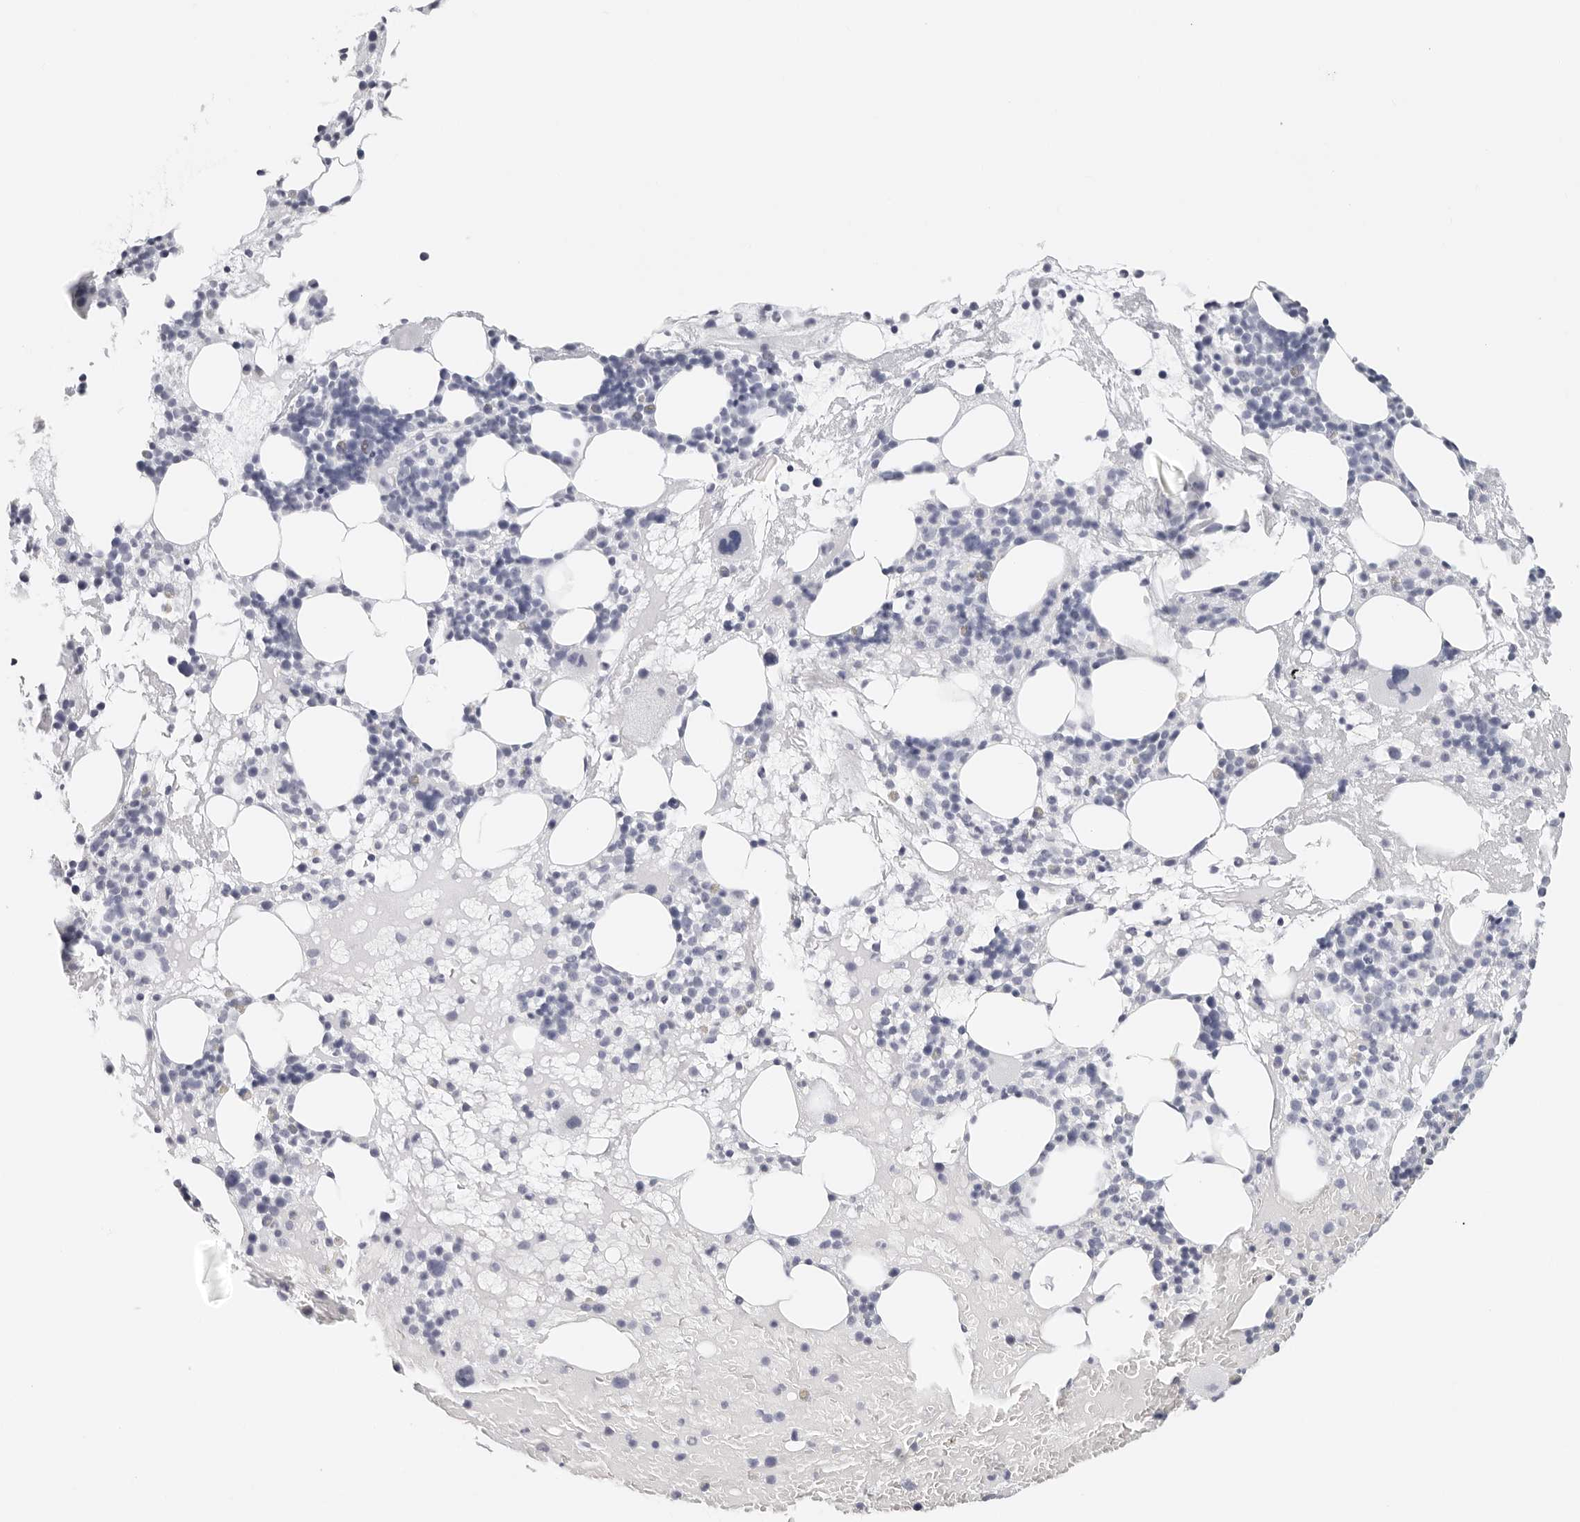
{"staining": {"intensity": "negative", "quantity": "none", "location": "none"}, "tissue": "bone marrow", "cell_type": "Hematopoietic cells", "image_type": "normal", "snomed": [{"axis": "morphology", "description": "Normal tissue, NOS"}, {"axis": "morphology", "description": "Inflammation, NOS"}, {"axis": "topography", "description": "Bone marrow"}], "caption": "IHC of normal bone marrow demonstrates no positivity in hematopoietic cells. (Brightfield microscopy of DAB (3,3'-diaminobenzidine) immunohistochemistry at high magnification).", "gene": "CST1", "patient": {"sex": "female", "age": 77}}